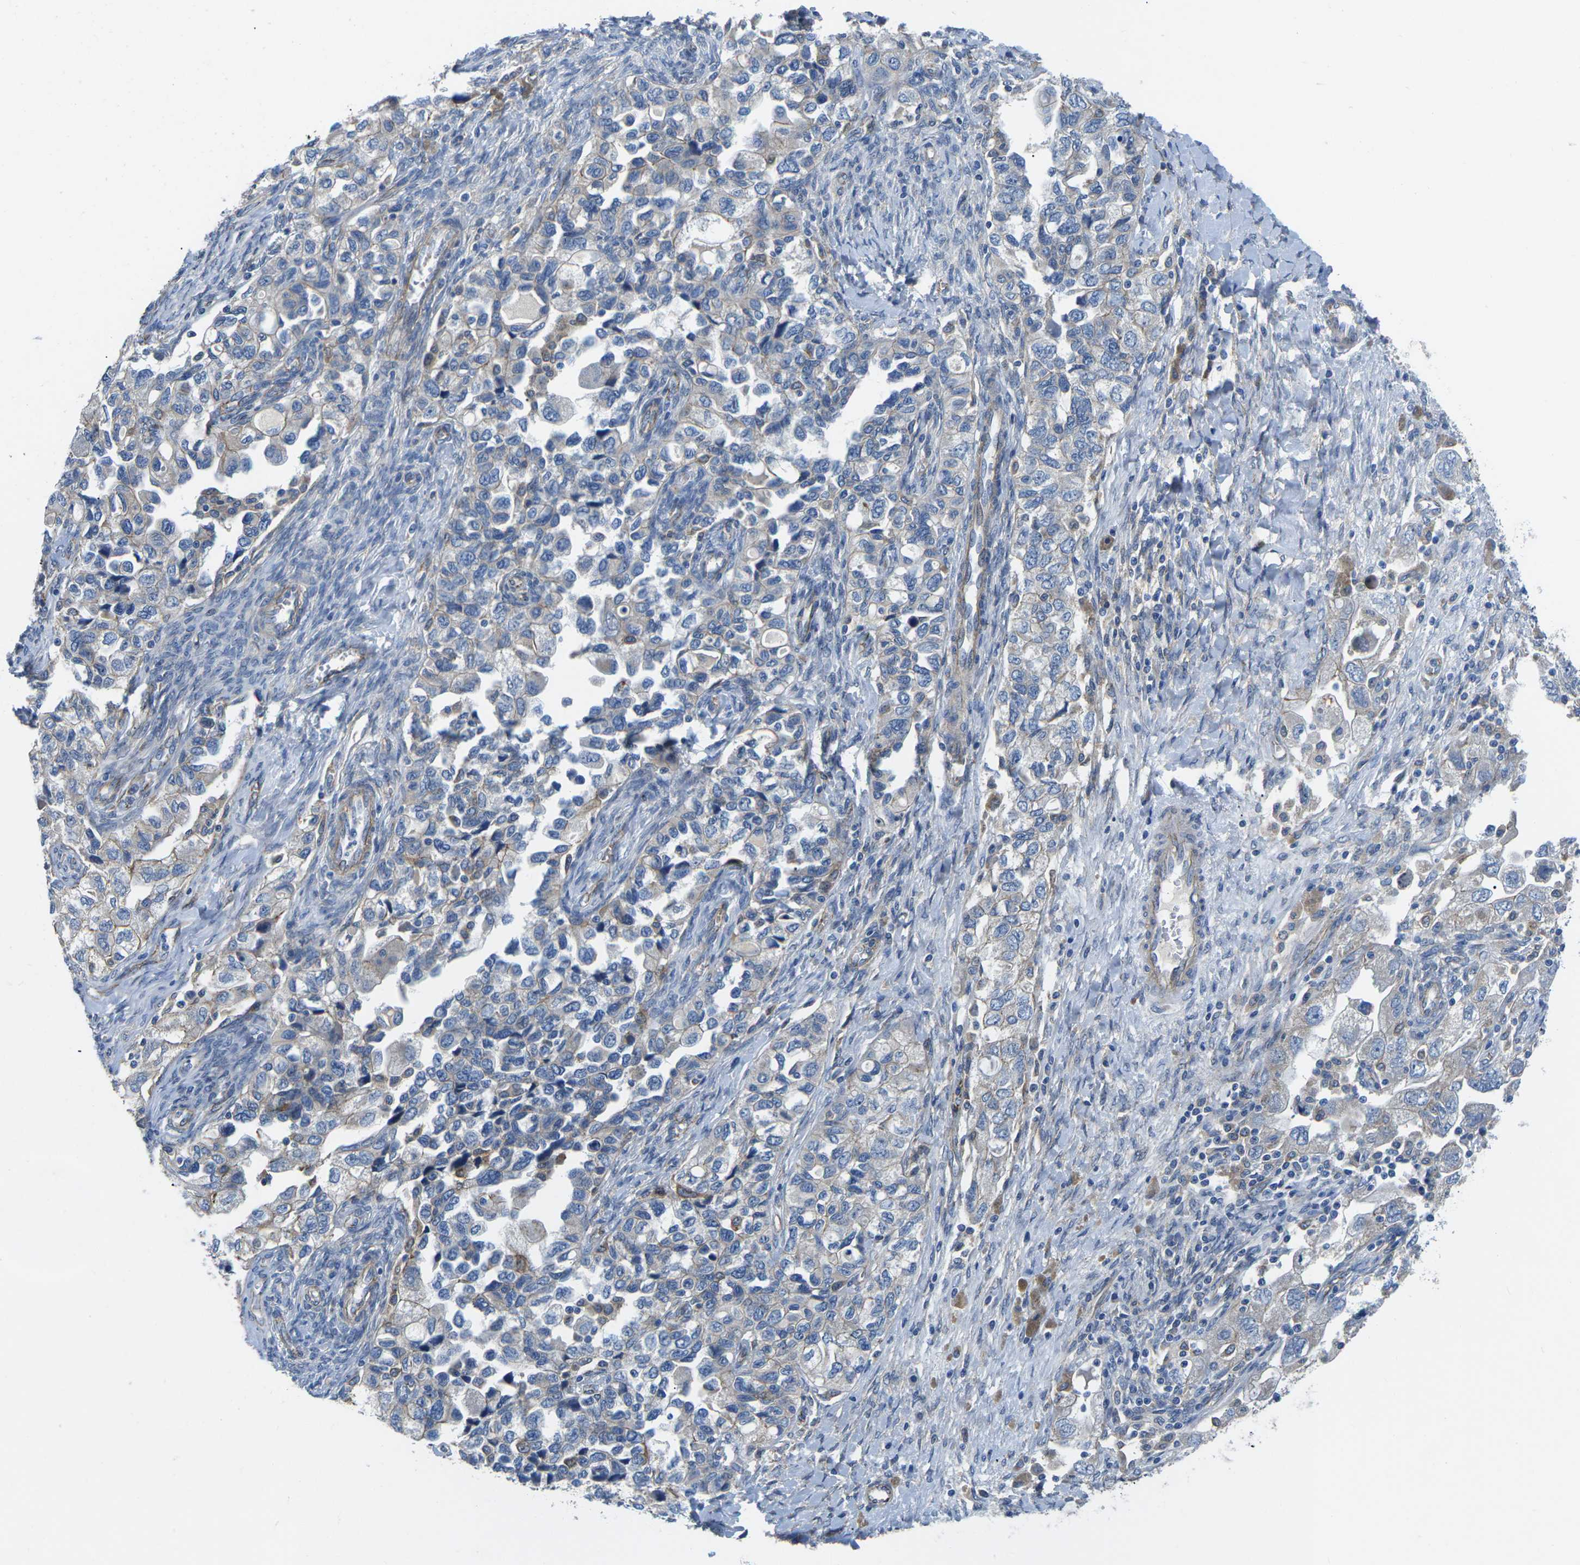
{"staining": {"intensity": "weak", "quantity": "25%-75%", "location": "cytoplasmic/membranous"}, "tissue": "ovarian cancer", "cell_type": "Tumor cells", "image_type": "cancer", "snomed": [{"axis": "morphology", "description": "Carcinoma, NOS"}, {"axis": "morphology", "description": "Cystadenocarcinoma, serous, NOS"}, {"axis": "topography", "description": "Ovary"}], "caption": "High-power microscopy captured an immunohistochemistry photomicrograph of ovarian cancer (serous cystadenocarcinoma), revealing weak cytoplasmic/membranous positivity in about 25%-75% of tumor cells.", "gene": "CTNND1", "patient": {"sex": "female", "age": 69}}